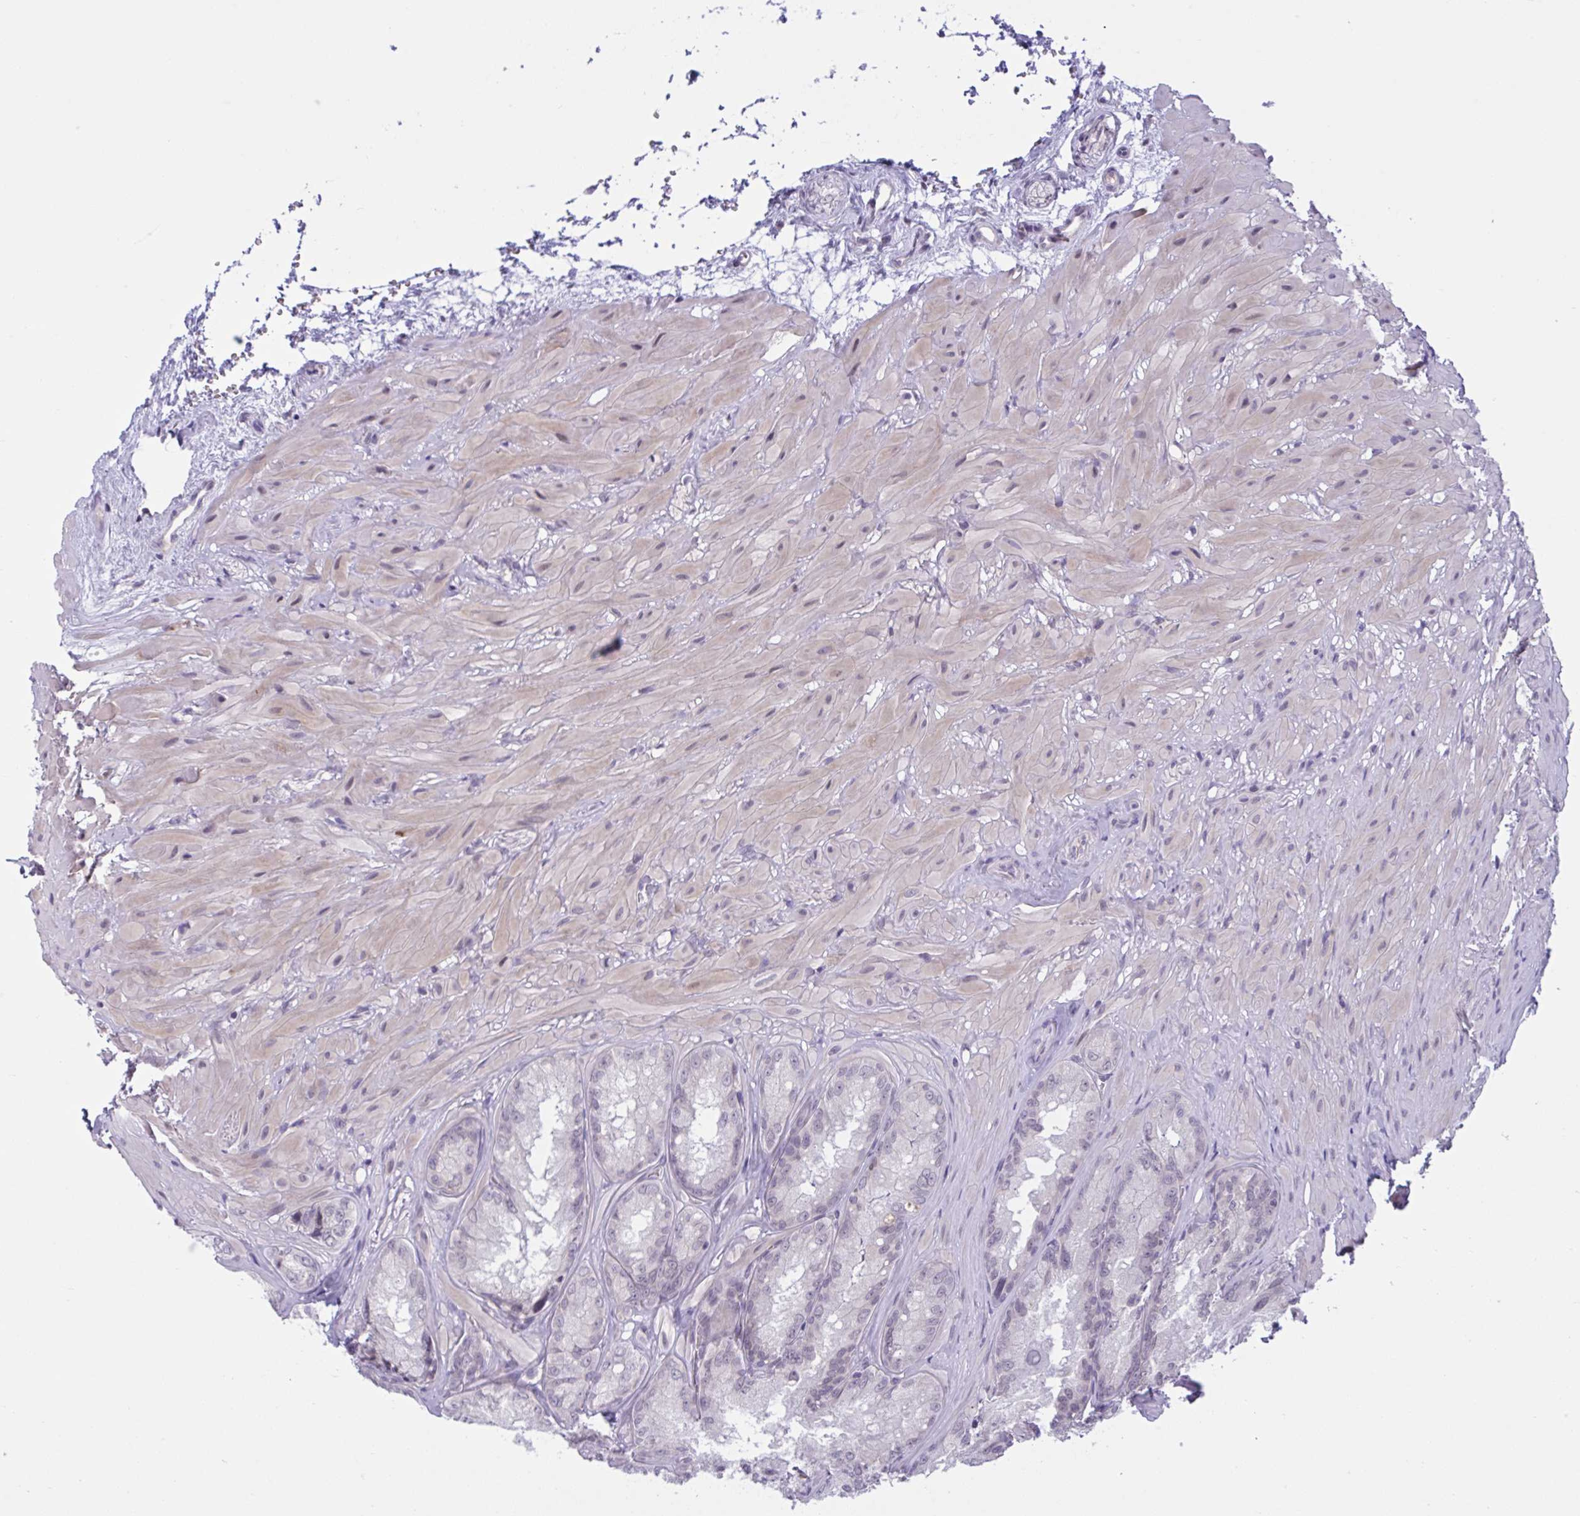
{"staining": {"intensity": "negative", "quantity": "none", "location": "none"}, "tissue": "seminal vesicle", "cell_type": "Glandular cells", "image_type": "normal", "snomed": [{"axis": "morphology", "description": "Normal tissue, NOS"}, {"axis": "topography", "description": "Seminal veicle"}], "caption": "This is a histopathology image of immunohistochemistry staining of unremarkable seminal vesicle, which shows no staining in glandular cells. The staining was performed using DAB (3,3'-diaminobenzidine) to visualize the protein expression in brown, while the nuclei were stained in blue with hematoxylin (Magnification: 20x).", "gene": "TTC7B", "patient": {"sex": "male", "age": 47}}